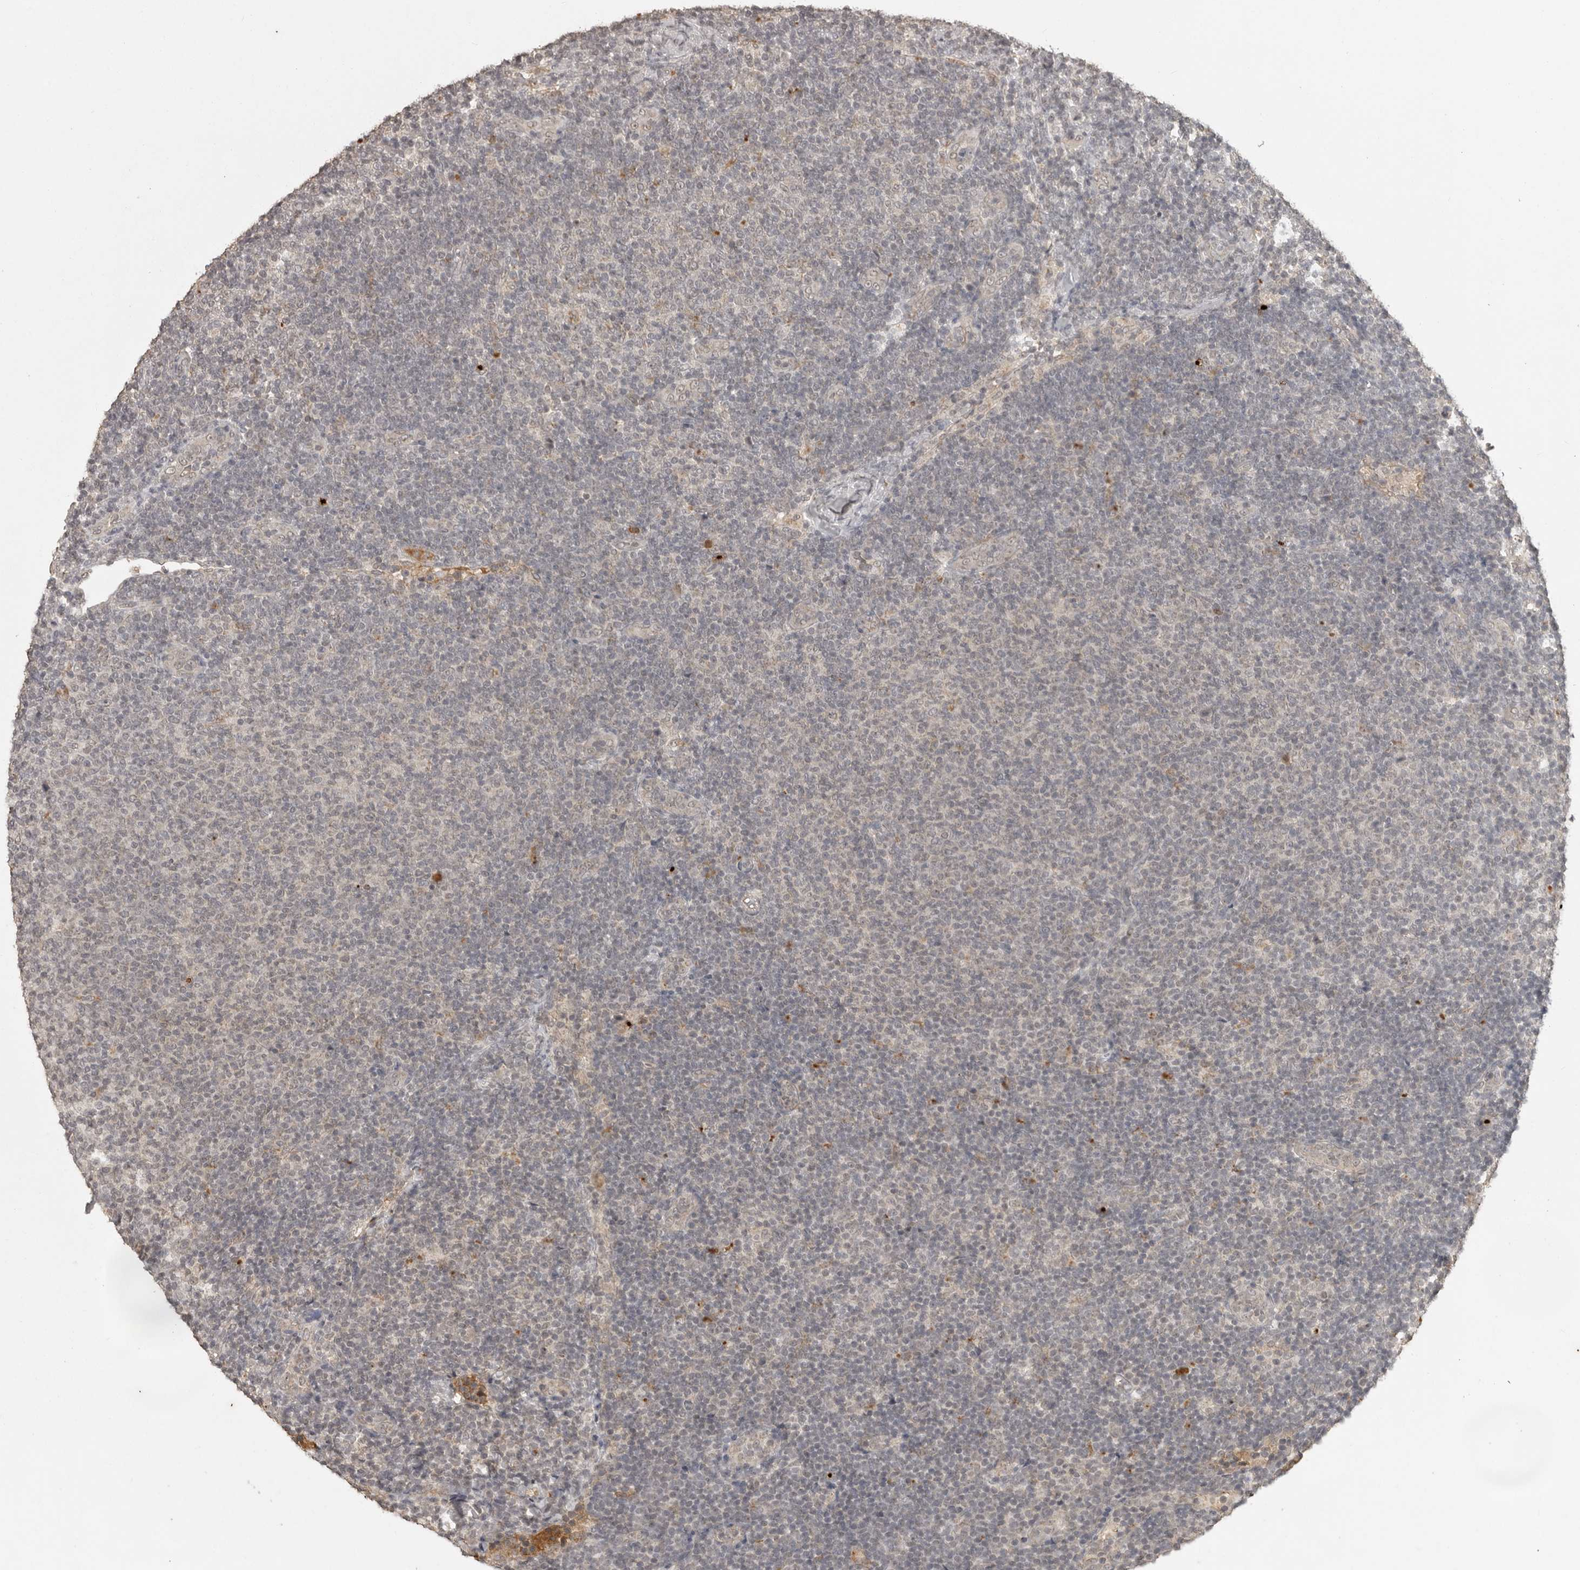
{"staining": {"intensity": "negative", "quantity": "none", "location": "none"}, "tissue": "lymphoma", "cell_type": "Tumor cells", "image_type": "cancer", "snomed": [{"axis": "morphology", "description": "Malignant lymphoma, non-Hodgkin's type, Low grade"}, {"axis": "topography", "description": "Lymph node"}], "caption": "Immunohistochemistry histopathology image of lymphoma stained for a protein (brown), which shows no expression in tumor cells.", "gene": "CTF1", "patient": {"sex": "male", "age": 66}}